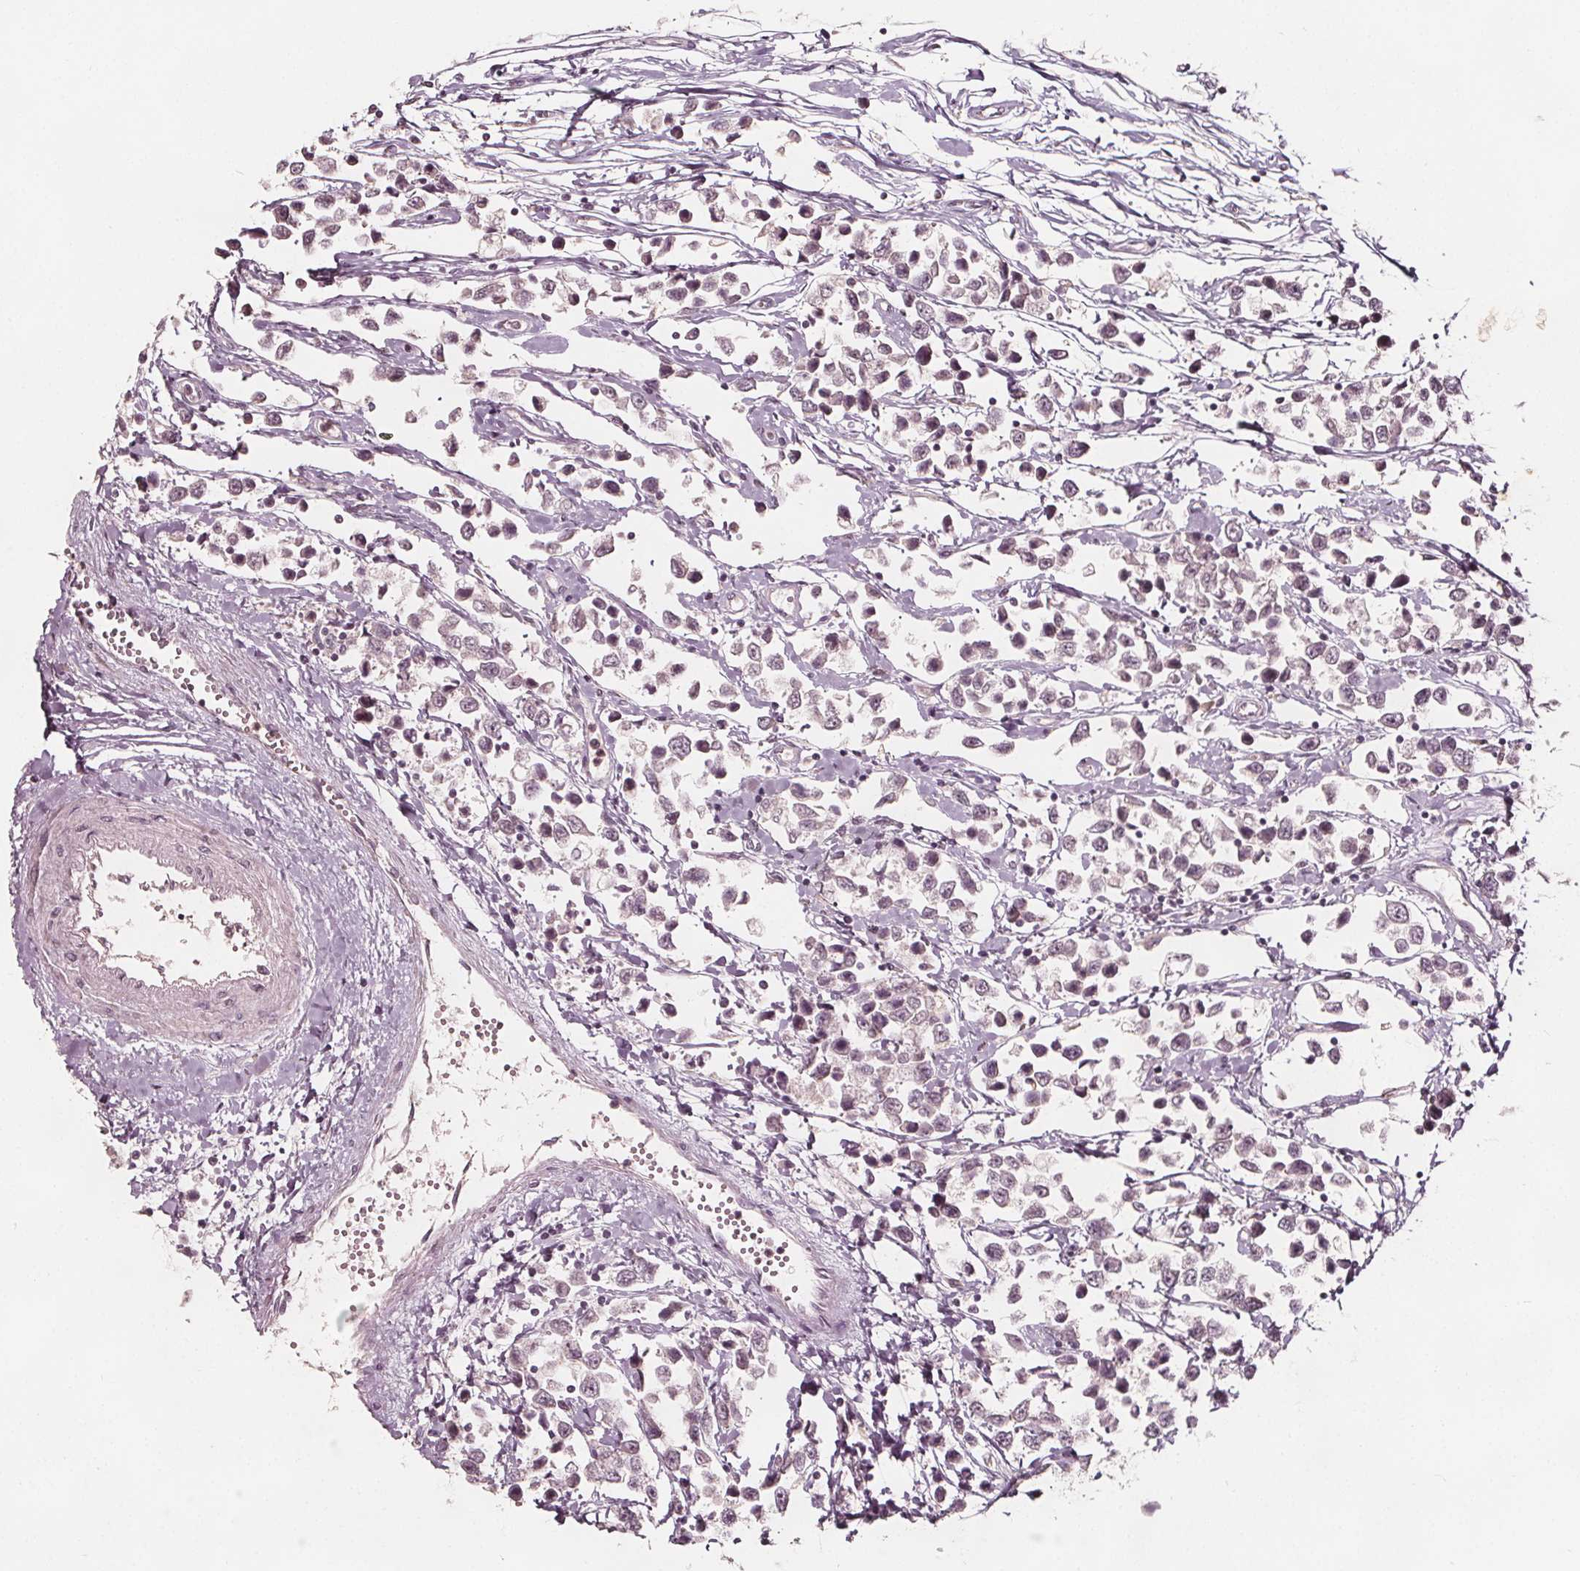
{"staining": {"intensity": "negative", "quantity": "none", "location": "none"}, "tissue": "testis cancer", "cell_type": "Tumor cells", "image_type": "cancer", "snomed": [{"axis": "morphology", "description": "Seminoma, NOS"}, {"axis": "topography", "description": "Testis"}], "caption": "Human testis cancer (seminoma) stained for a protein using immunohistochemistry (IHC) demonstrates no staining in tumor cells.", "gene": "NPC1L1", "patient": {"sex": "male", "age": 34}}